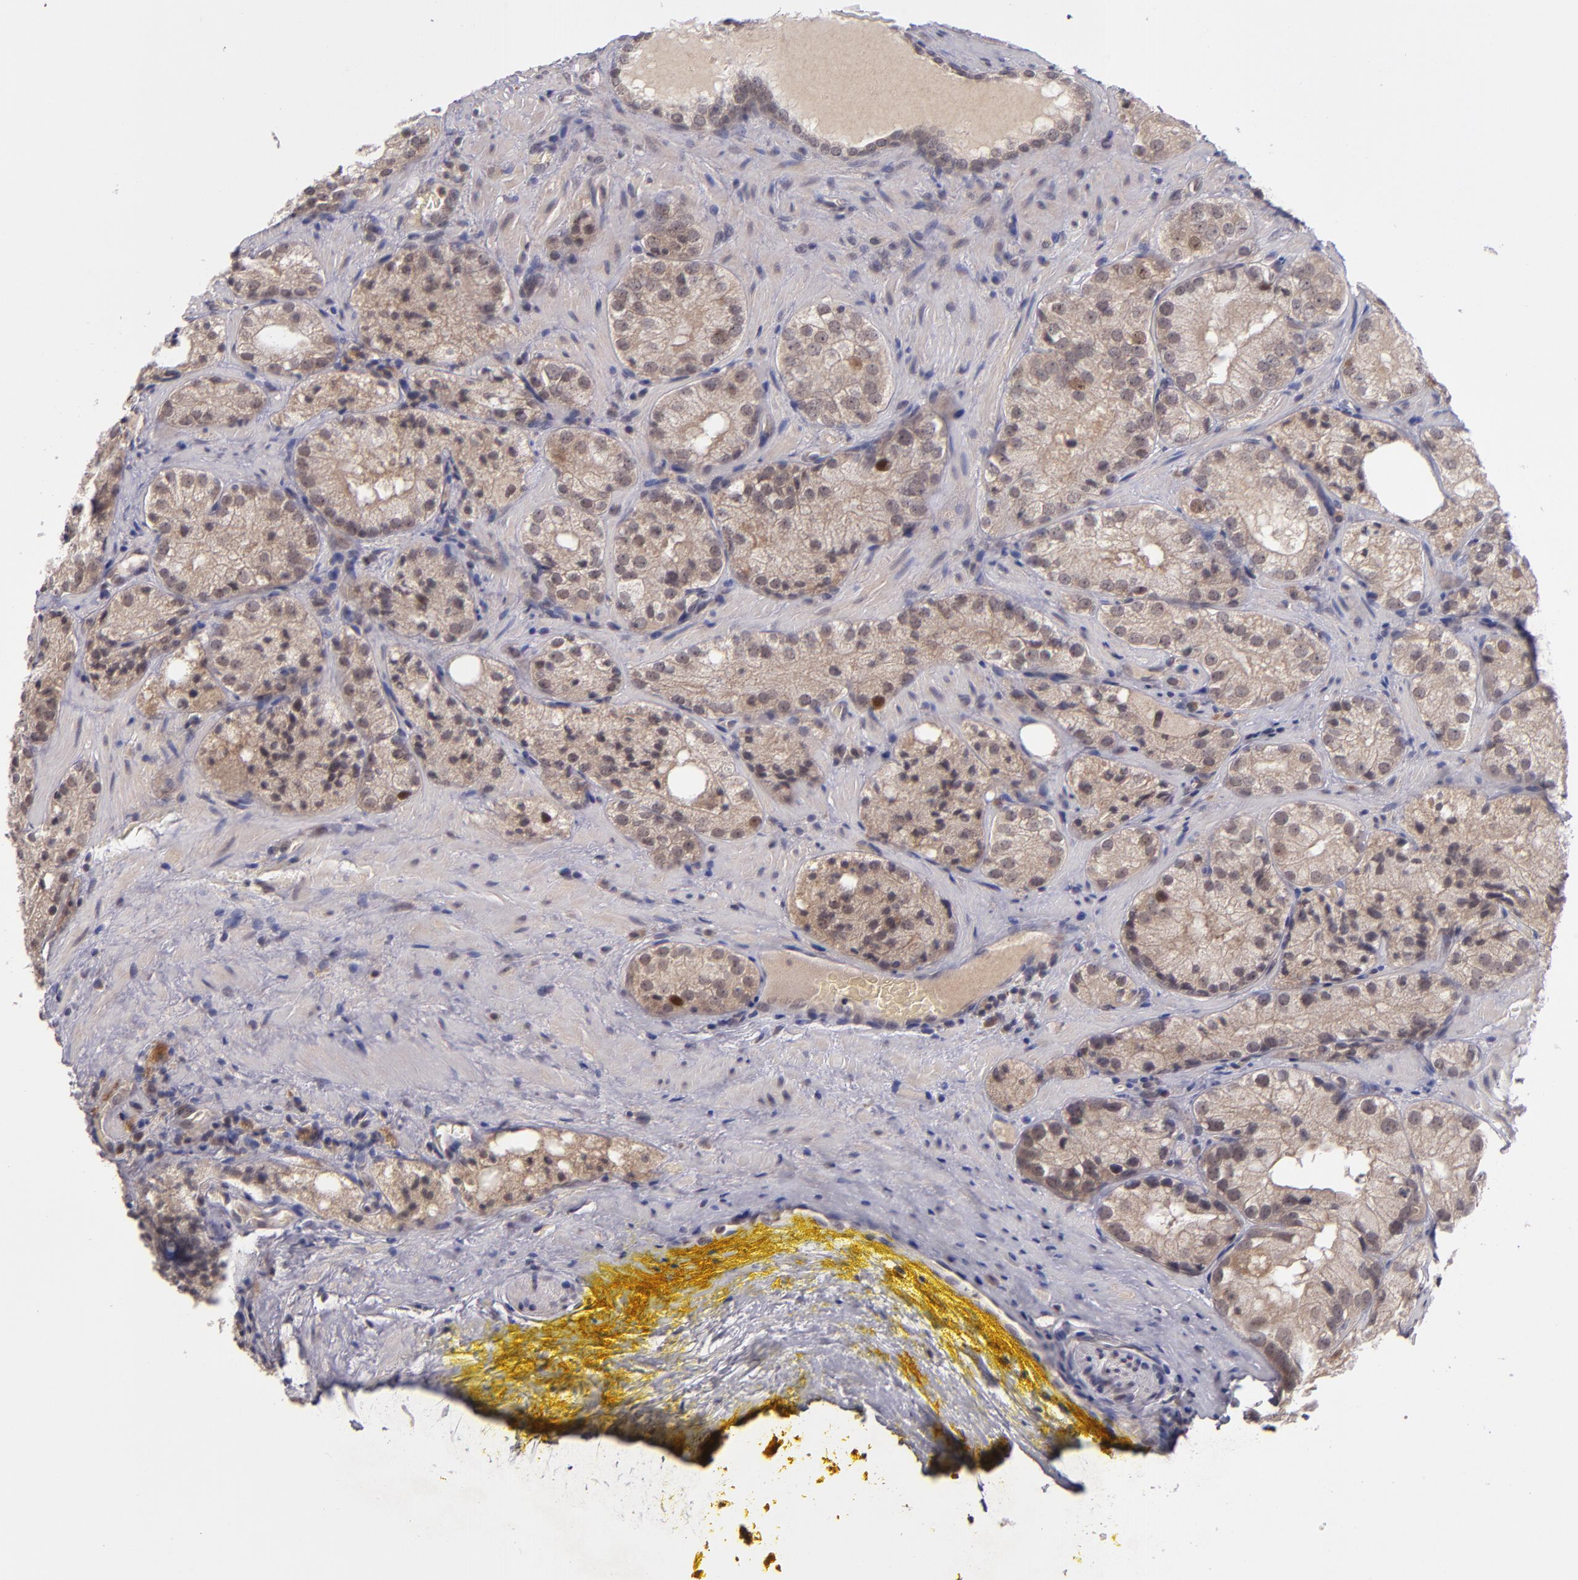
{"staining": {"intensity": "weak", "quantity": "<25%", "location": "cytoplasmic/membranous,nuclear"}, "tissue": "prostate cancer", "cell_type": "Tumor cells", "image_type": "cancer", "snomed": [{"axis": "morphology", "description": "Adenocarcinoma, Low grade"}, {"axis": "topography", "description": "Prostate"}], "caption": "An immunohistochemistry (IHC) photomicrograph of low-grade adenocarcinoma (prostate) is shown. There is no staining in tumor cells of low-grade adenocarcinoma (prostate). (Brightfield microscopy of DAB (3,3'-diaminobenzidine) IHC at high magnification).", "gene": "CDC7", "patient": {"sex": "male", "age": 60}}